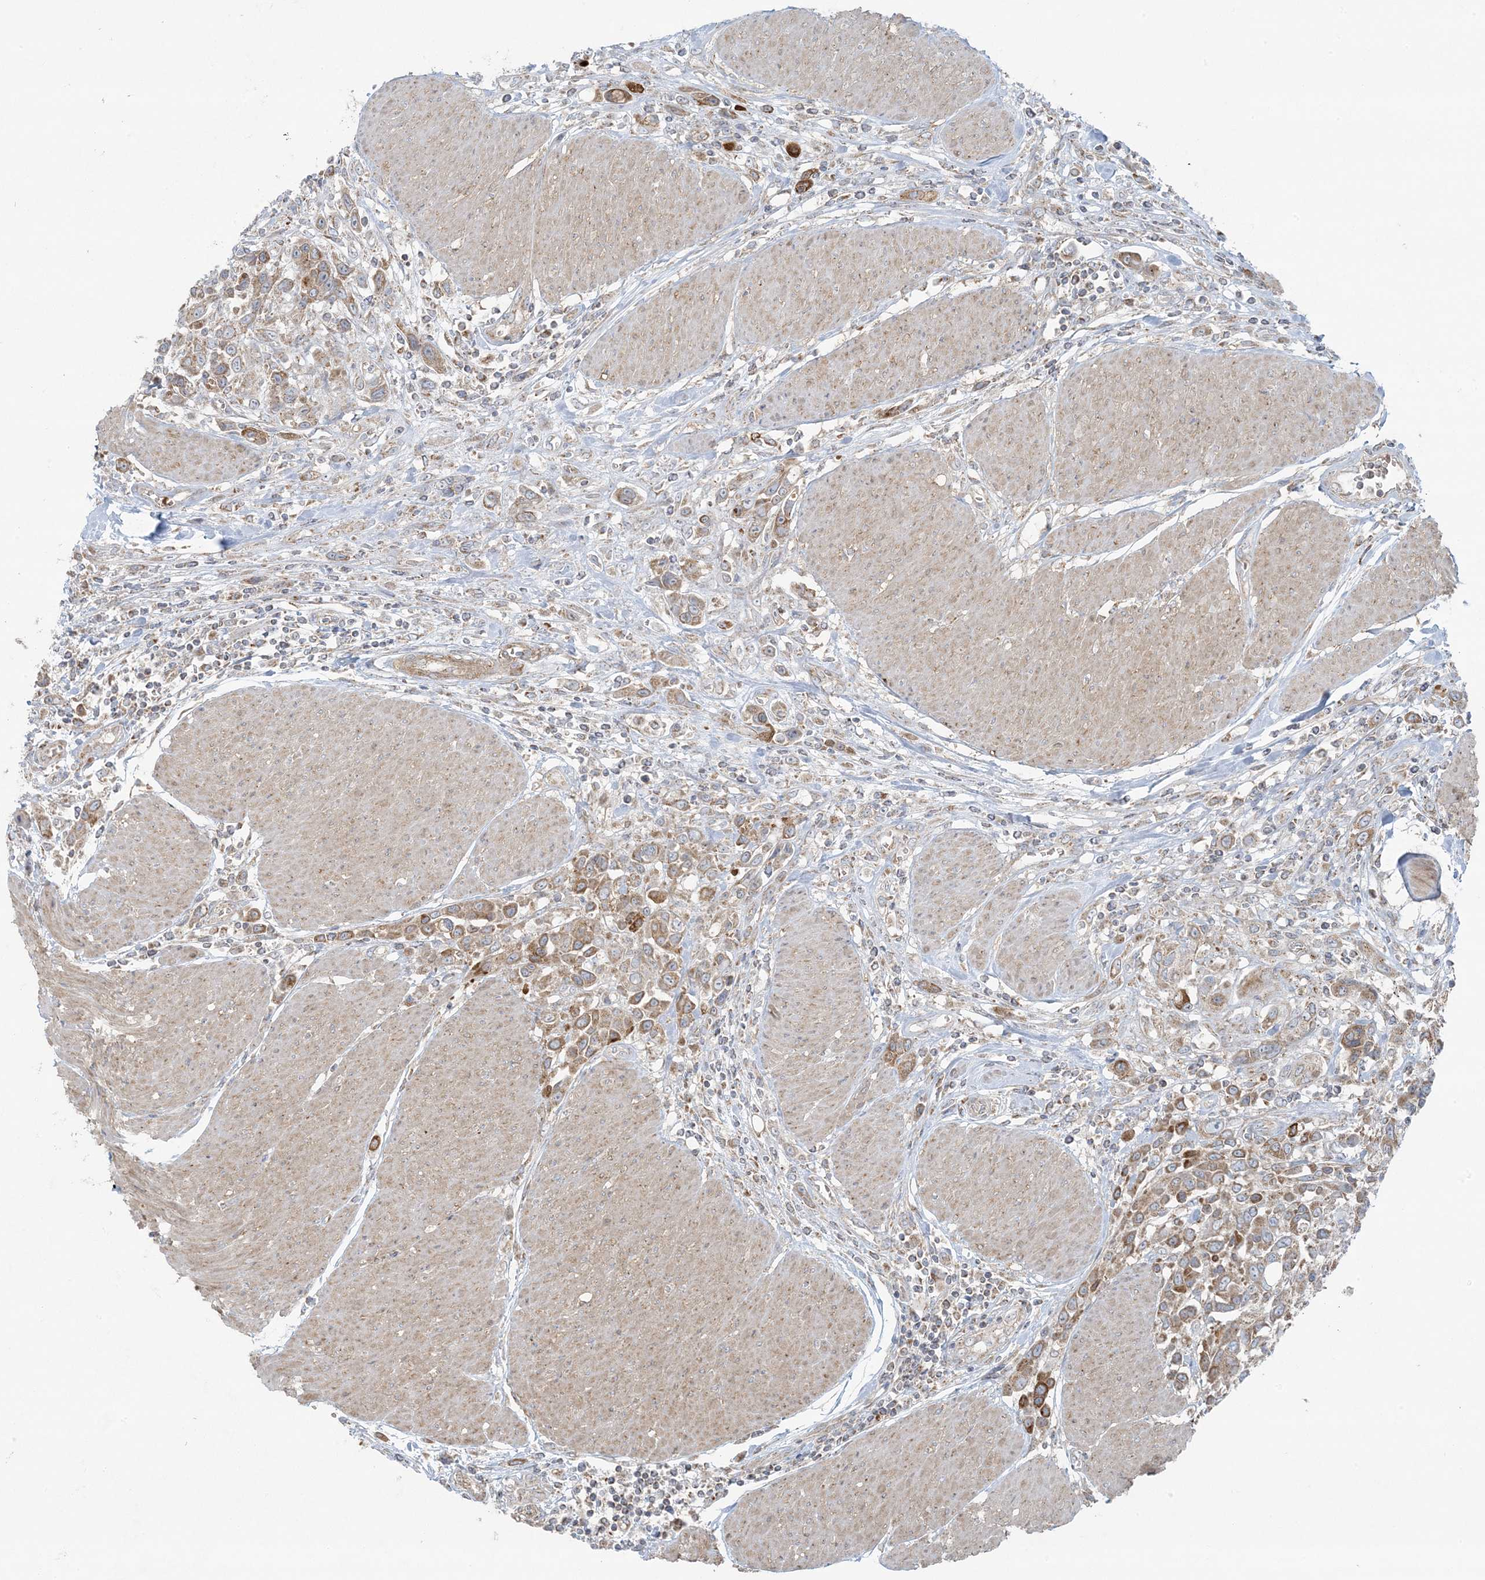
{"staining": {"intensity": "moderate", "quantity": ">75%", "location": "cytoplasmic/membranous"}, "tissue": "urothelial cancer", "cell_type": "Tumor cells", "image_type": "cancer", "snomed": [{"axis": "morphology", "description": "Urothelial carcinoma, High grade"}, {"axis": "topography", "description": "Urinary bladder"}], "caption": "Immunohistochemical staining of human urothelial cancer displays moderate cytoplasmic/membranous protein positivity in approximately >75% of tumor cells. The protein is shown in brown color, while the nuclei are stained blue.", "gene": "PIK3R4", "patient": {"sex": "male", "age": 50}}